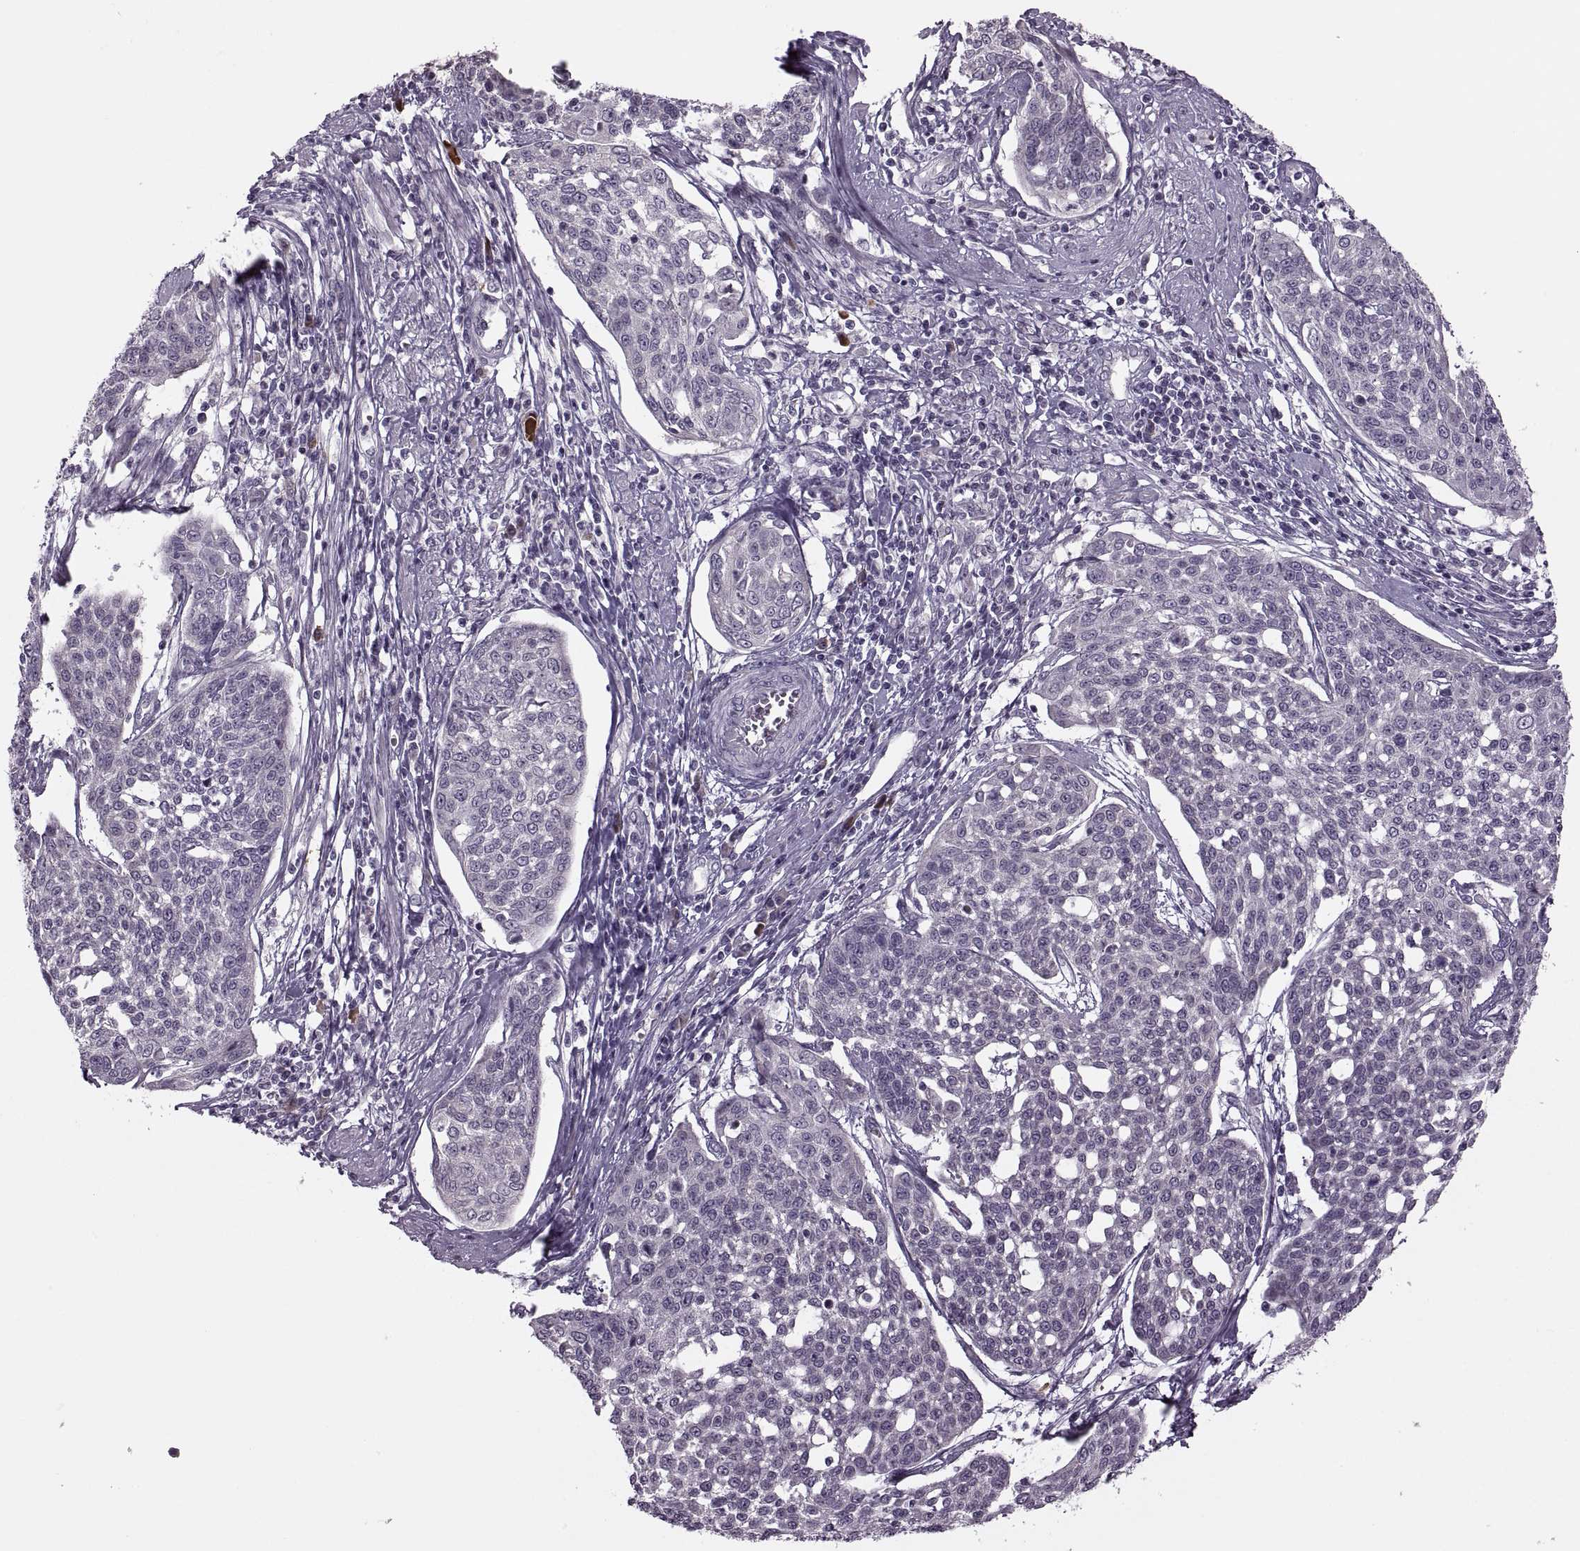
{"staining": {"intensity": "negative", "quantity": "none", "location": "none"}, "tissue": "cervical cancer", "cell_type": "Tumor cells", "image_type": "cancer", "snomed": [{"axis": "morphology", "description": "Squamous cell carcinoma, NOS"}, {"axis": "topography", "description": "Cervix"}], "caption": "DAB (3,3'-diaminobenzidine) immunohistochemical staining of cervical cancer (squamous cell carcinoma) exhibits no significant expression in tumor cells.", "gene": "H2AP", "patient": {"sex": "female", "age": 34}}